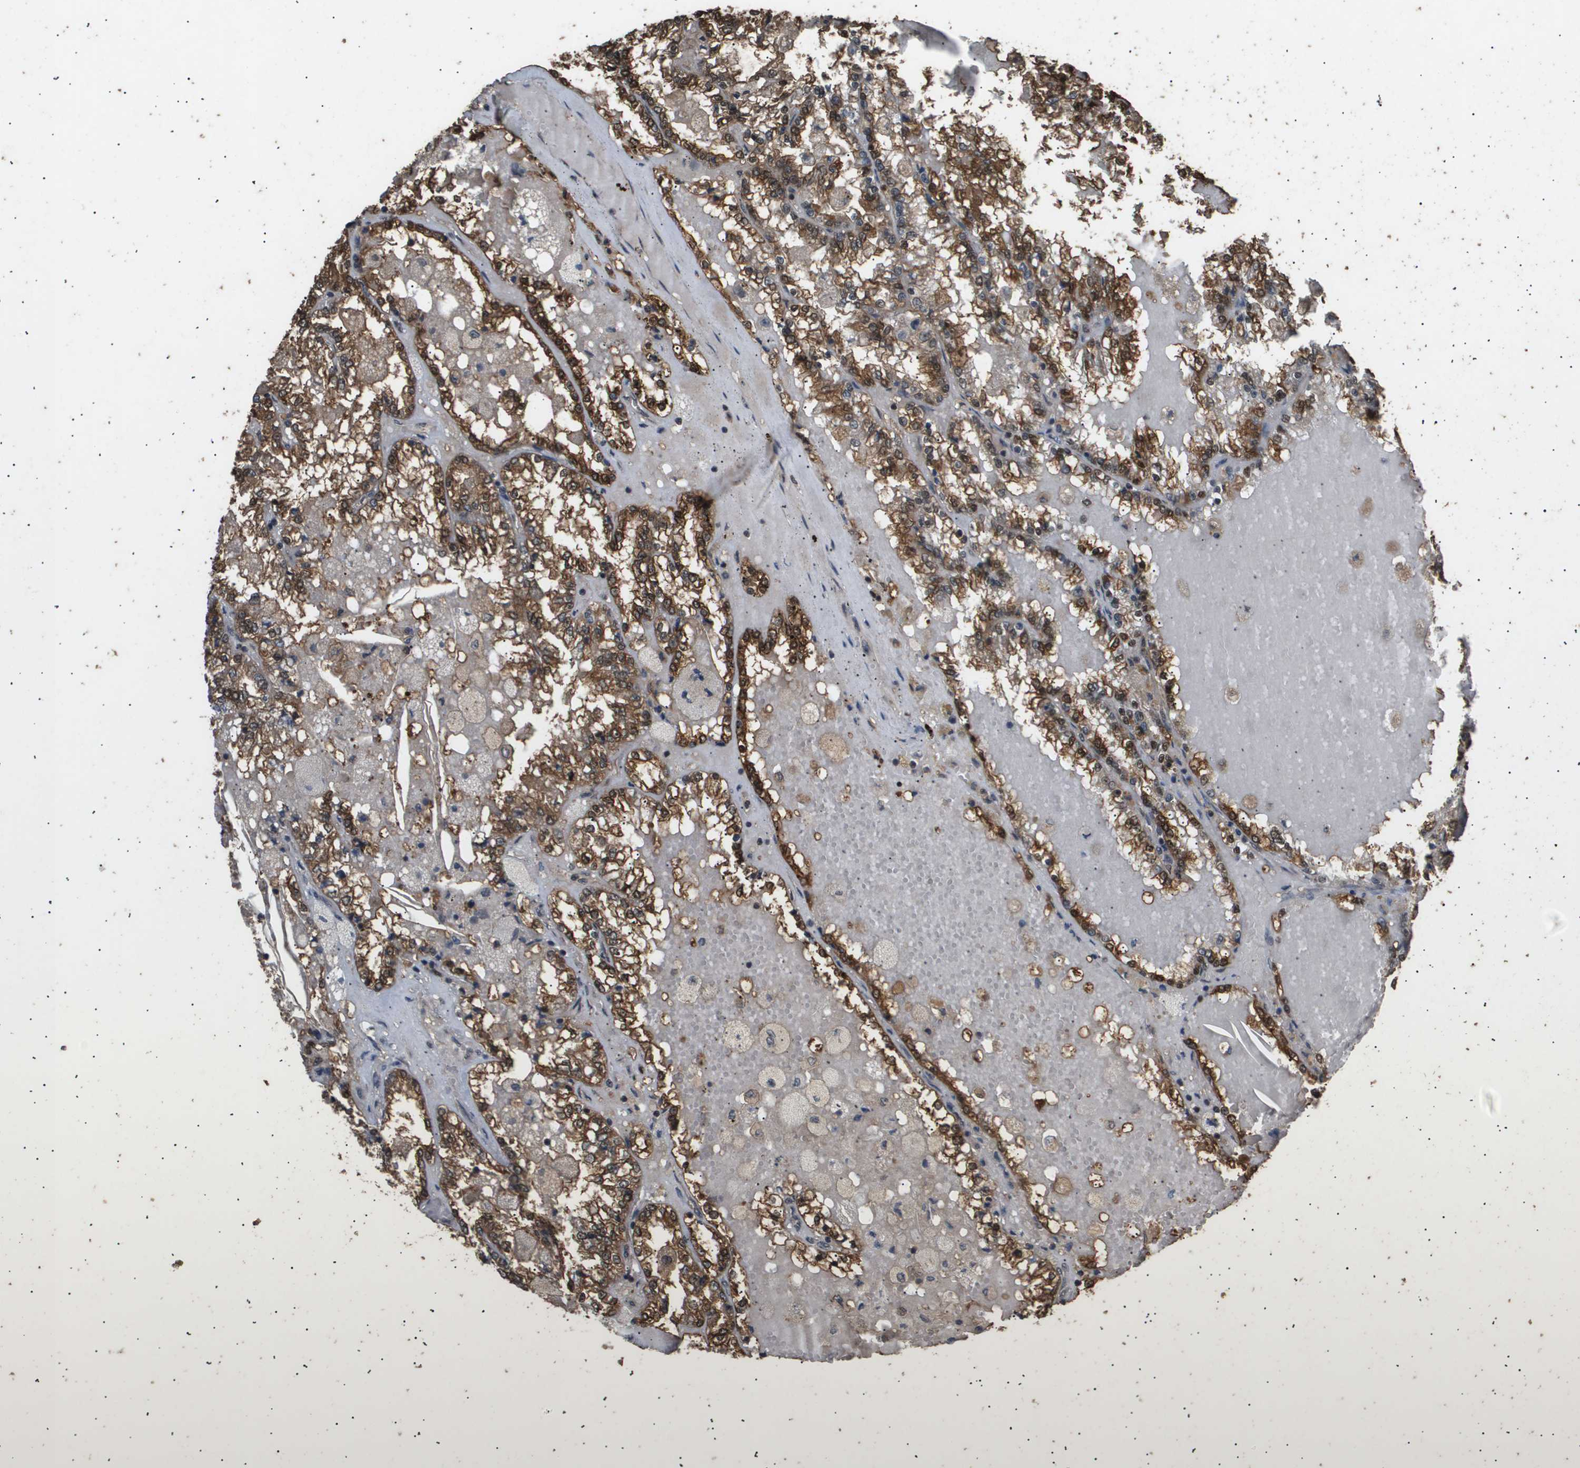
{"staining": {"intensity": "moderate", "quantity": ">75%", "location": "cytoplasmic/membranous,nuclear"}, "tissue": "renal cancer", "cell_type": "Tumor cells", "image_type": "cancer", "snomed": [{"axis": "morphology", "description": "Adenocarcinoma, NOS"}, {"axis": "topography", "description": "Kidney"}], "caption": "Immunohistochemical staining of human adenocarcinoma (renal) shows moderate cytoplasmic/membranous and nuclear protein positivity in approximately >75% of tumor cells. (Brightfield microscopy of DAB IHC at high magnification).", "gene": "ING1", "patient": {"sex": "female", "age": 56}}